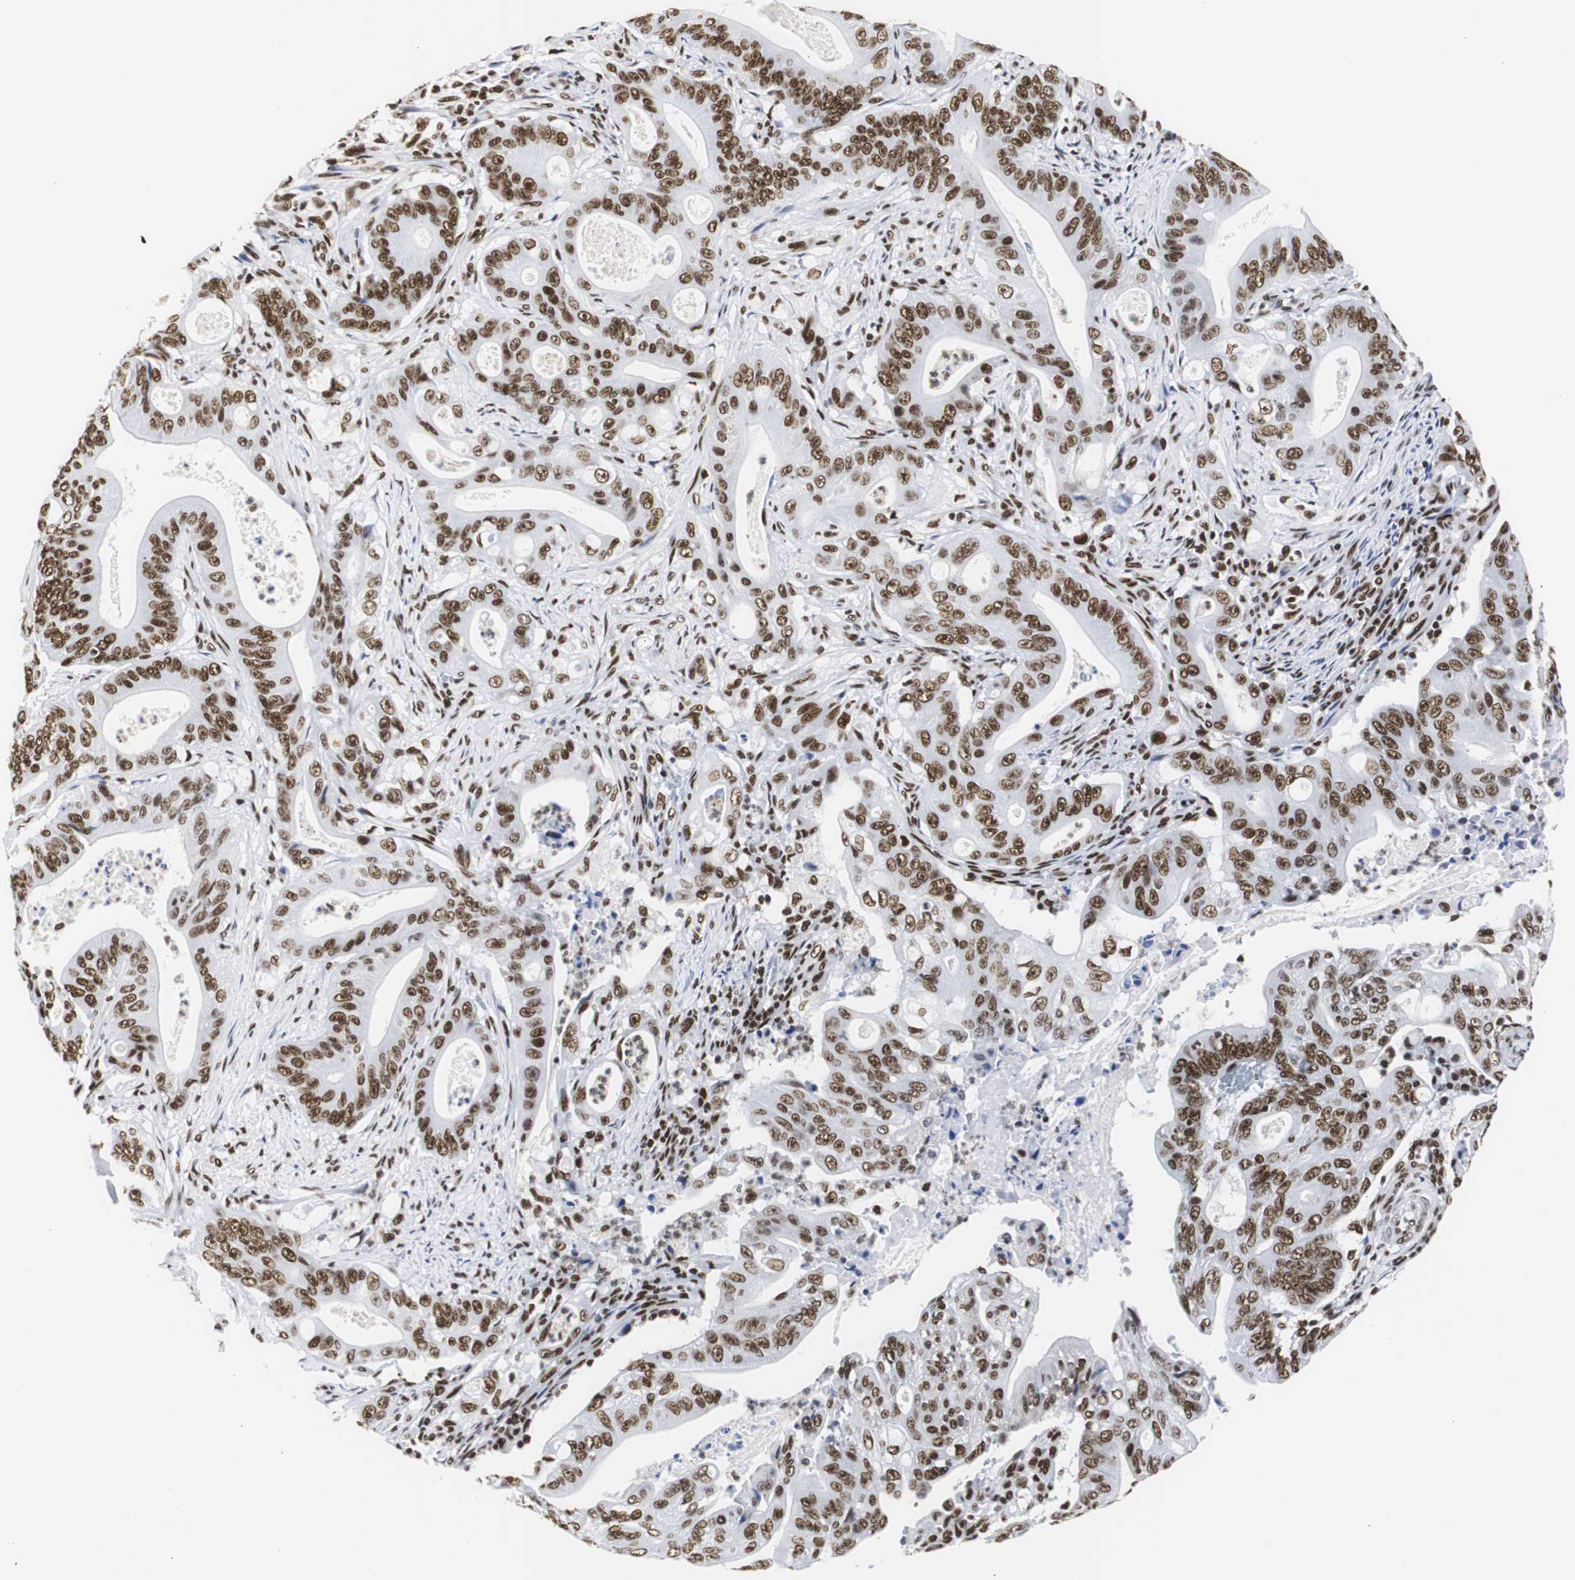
{"staining": {"intensity": "strong", "quantity": ">75%", "location": "nuclear"}, "tissue": "pancreatic cancer", "cell_type": "Tumor cells", "image_type": "cancer", "snomed": [{"axis": "morphology", "description": "Normal tissue, NOS"}, {"axis": "topography", "description": "Lymph node"}], "caption": "Pancreatic cancer stained with a brown dye reveals strong nuclear positive staining in about >75% of tumor cells.", "gene": "HNRNPH2", "patient": {"sex": "male", "age": 62}}